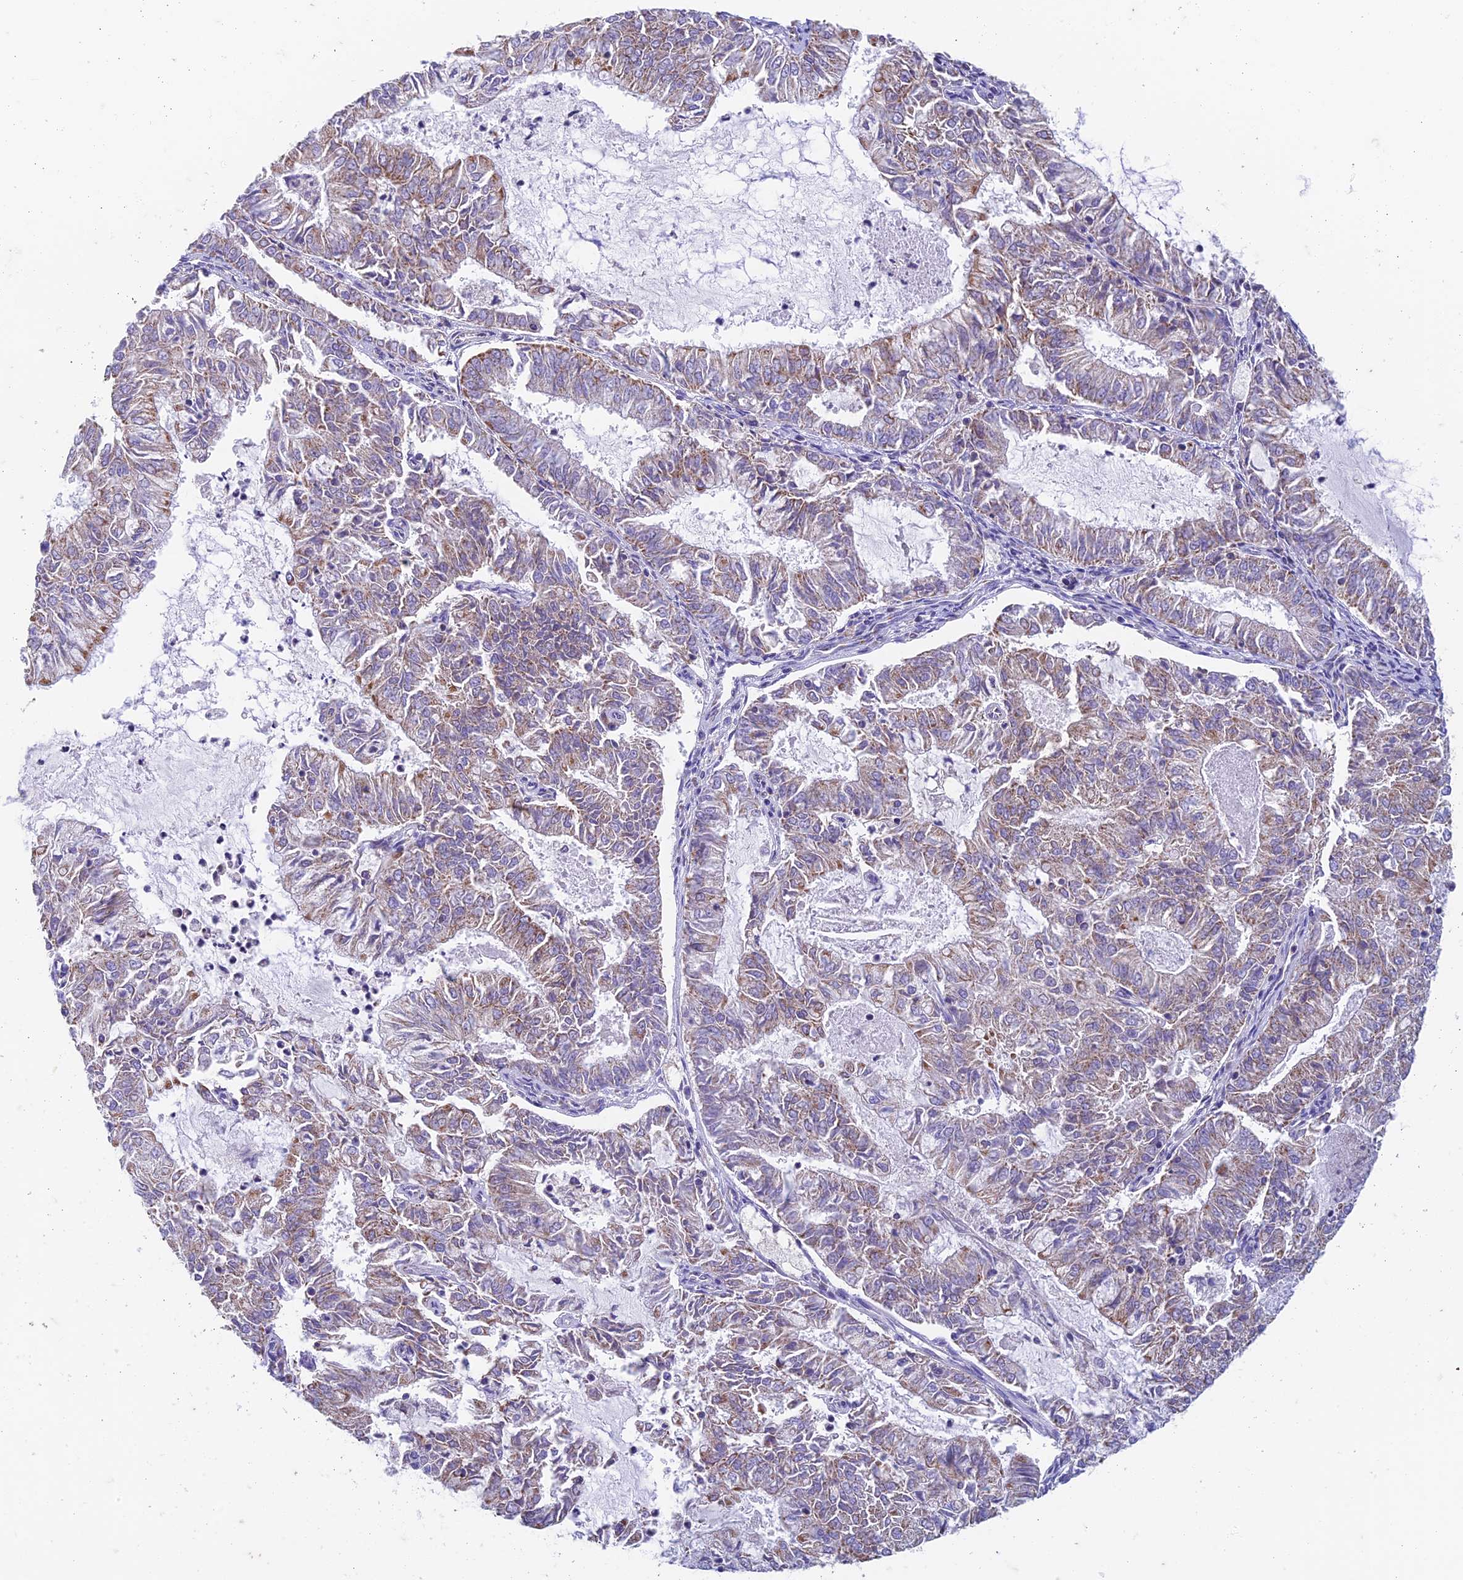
{"staining": {"intensity": "weak", "quantity": "25%-75%", "location": "cytoplasmic/membranous"}, "tissue": "endometrial cancer", "cell_type": "Tumor cells", "image_type": "cancer", "snomed": [{"axis": "morphology", "description": "Adenocarcinoma, NOS"}, {"axis": "topography", "description": "Endometrium"}], "caption": "Adenocarcinoma (endometrial) stained with DAB immunohistochemistry (IHC) exhibits low levels of weak cytoplasmic/membranous staining in about 25%-75% of tumor cells.", "gene": "ZNF181", "patient": {"sex": "female", "age": 57}}